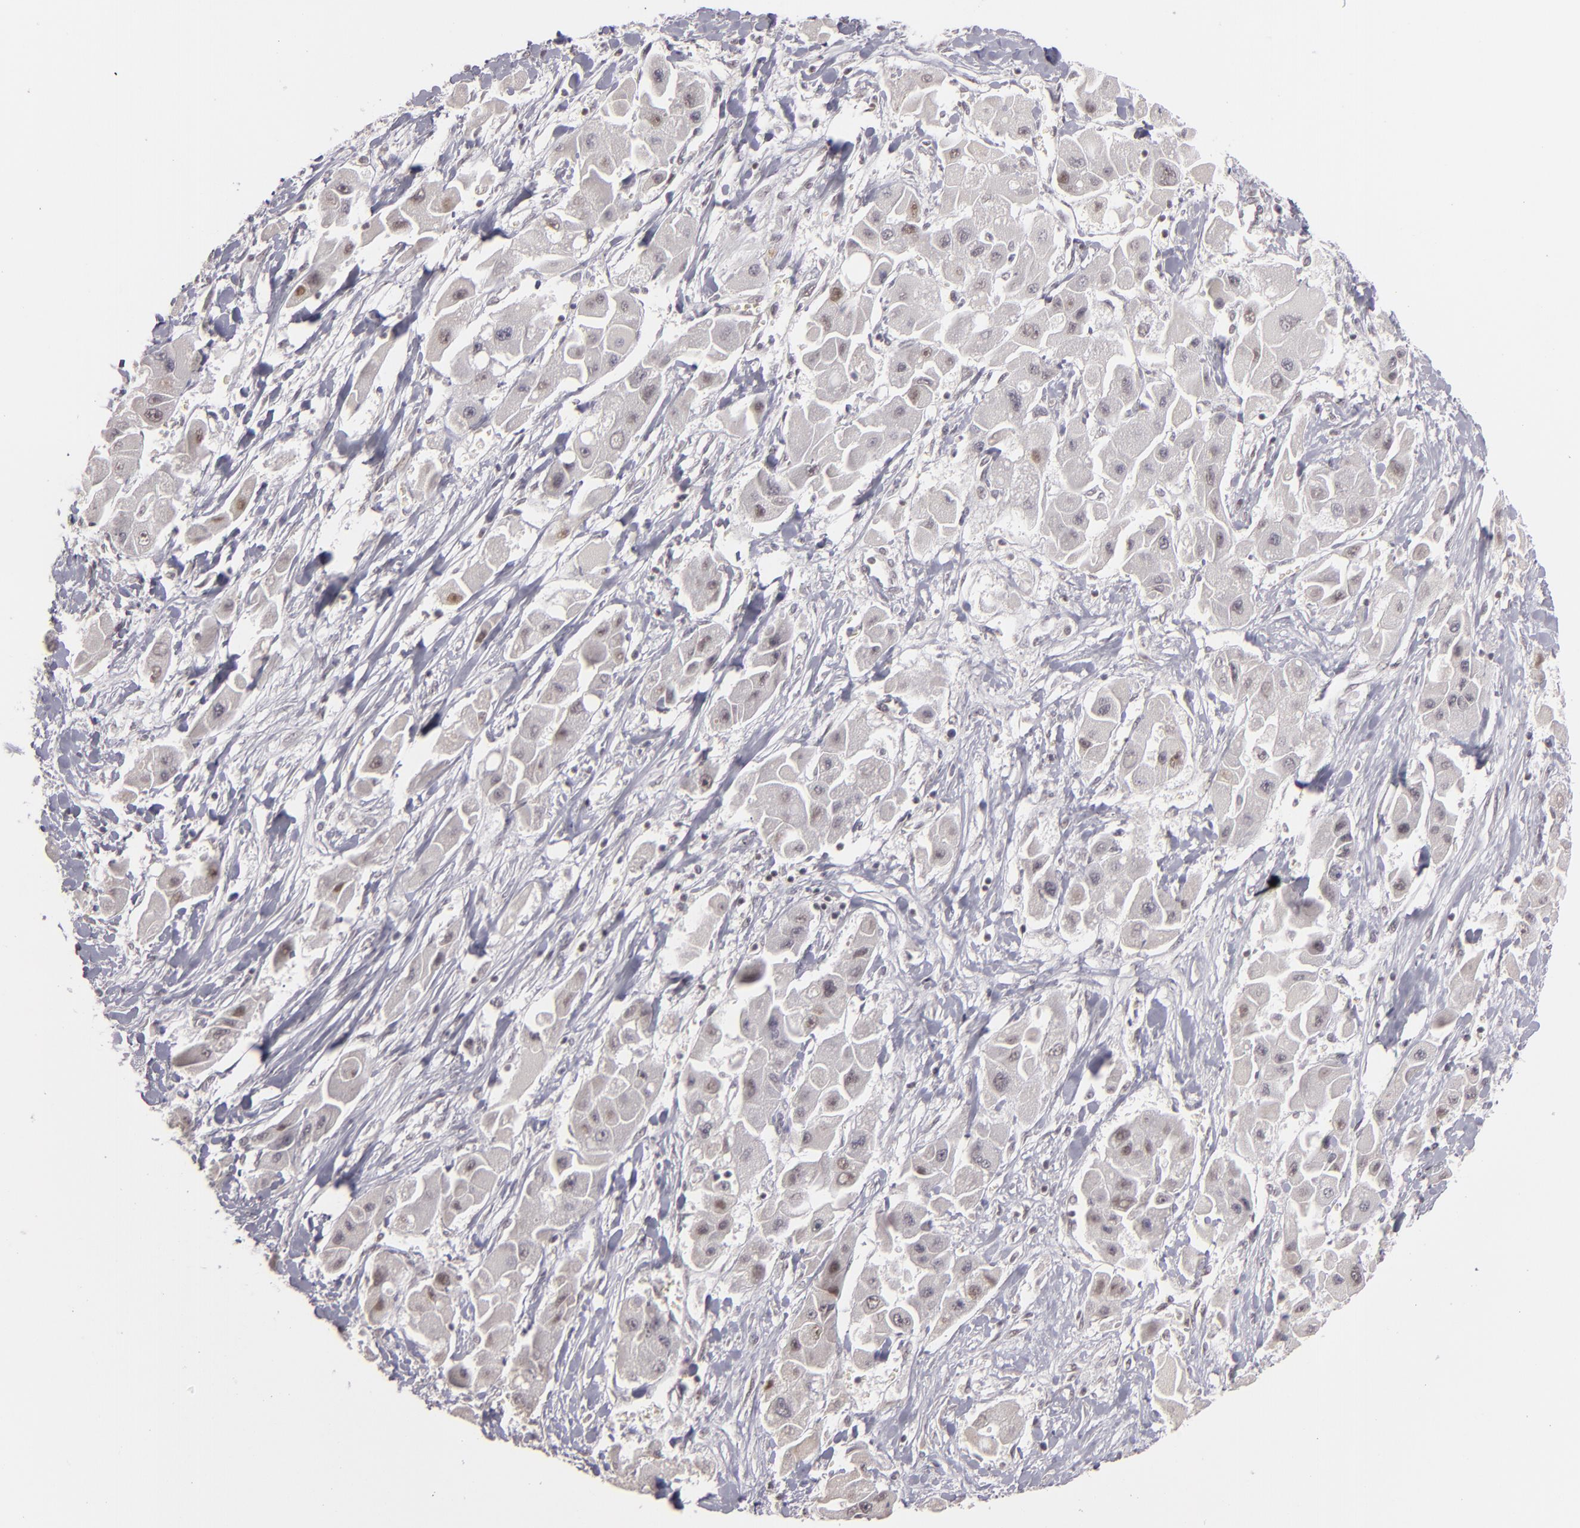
{"staining": {"intensity": "negative", "quantity": "none", "location": "none"}, "tissue": "liver cancer", "cell_type": "Tumor cells", "image_type": "cancer", "snomed": [{"axis": "morphology", "description": "Carcinoma, Hepatocellular, NOS"}, {"axis": "topography", "description": "Liver"}], "caption": "Immunohistochemical staining of liver cancer exhibits no significant expression in tumor cells.", "gene": "DAXX", "patient": {"sex": "male", "age": 24}}